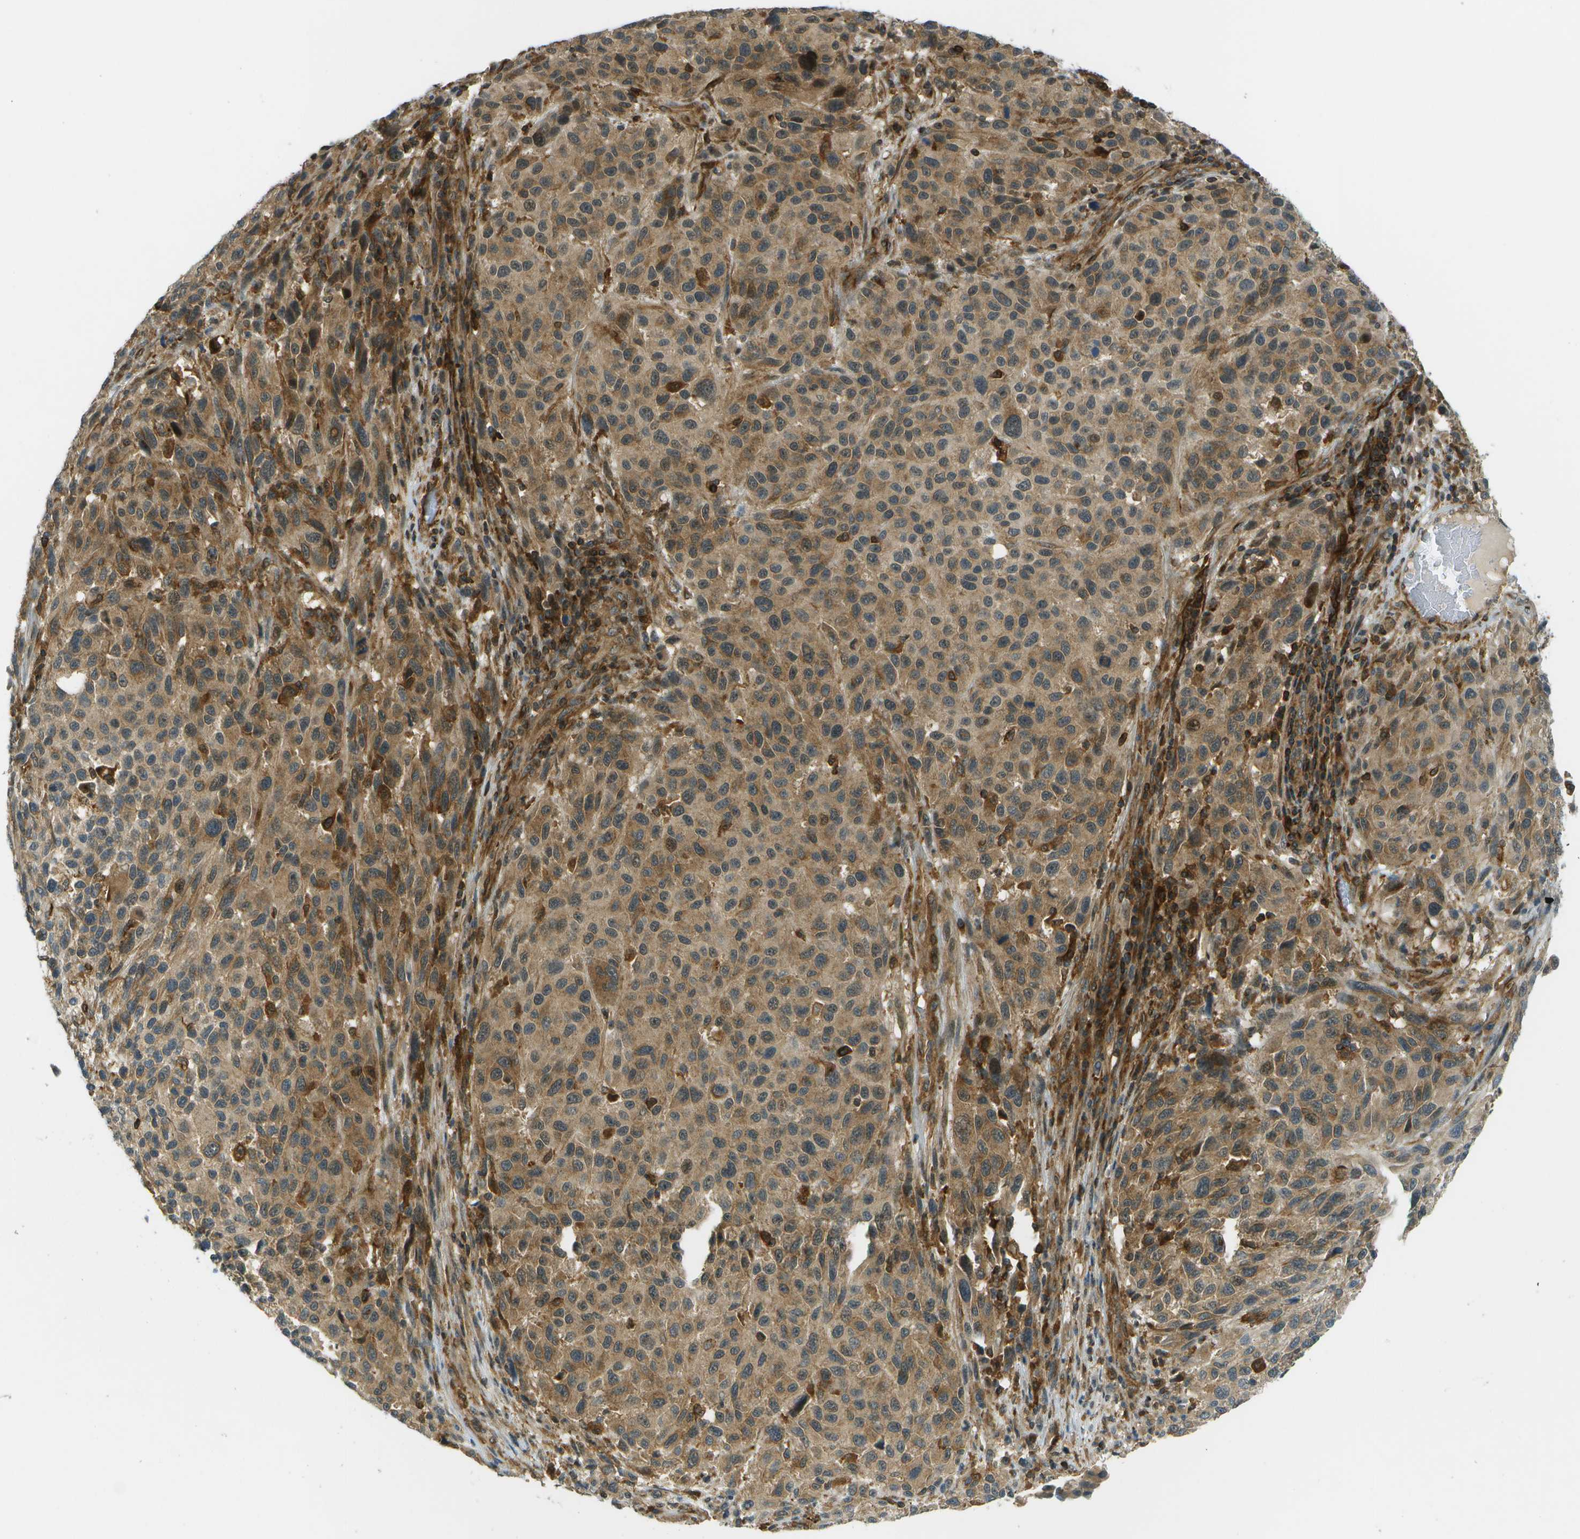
{"staining": {"intensity": "moderate", "quantity": "25%-75%", "location": "cytoplasmic/membranous"}, "tissue": "melanoma", "cell_type": "Tumor cells", "image_type": "cancer", "snomed": [{"axis": "morphology", "description": "Malignant melanoma, Metastatic site"}, {"axis": "topography", "description": "Lymph node"}], "caption": "An immunohistochemistry (IHC) image of neoplastic tissue is shown. Protein staining in brown labels moderate cytoplasmic/membranous positivity in melanoma within tumor cells.", "gene": "TMTC1", "patient": {"sex": "male", "age": 61}}